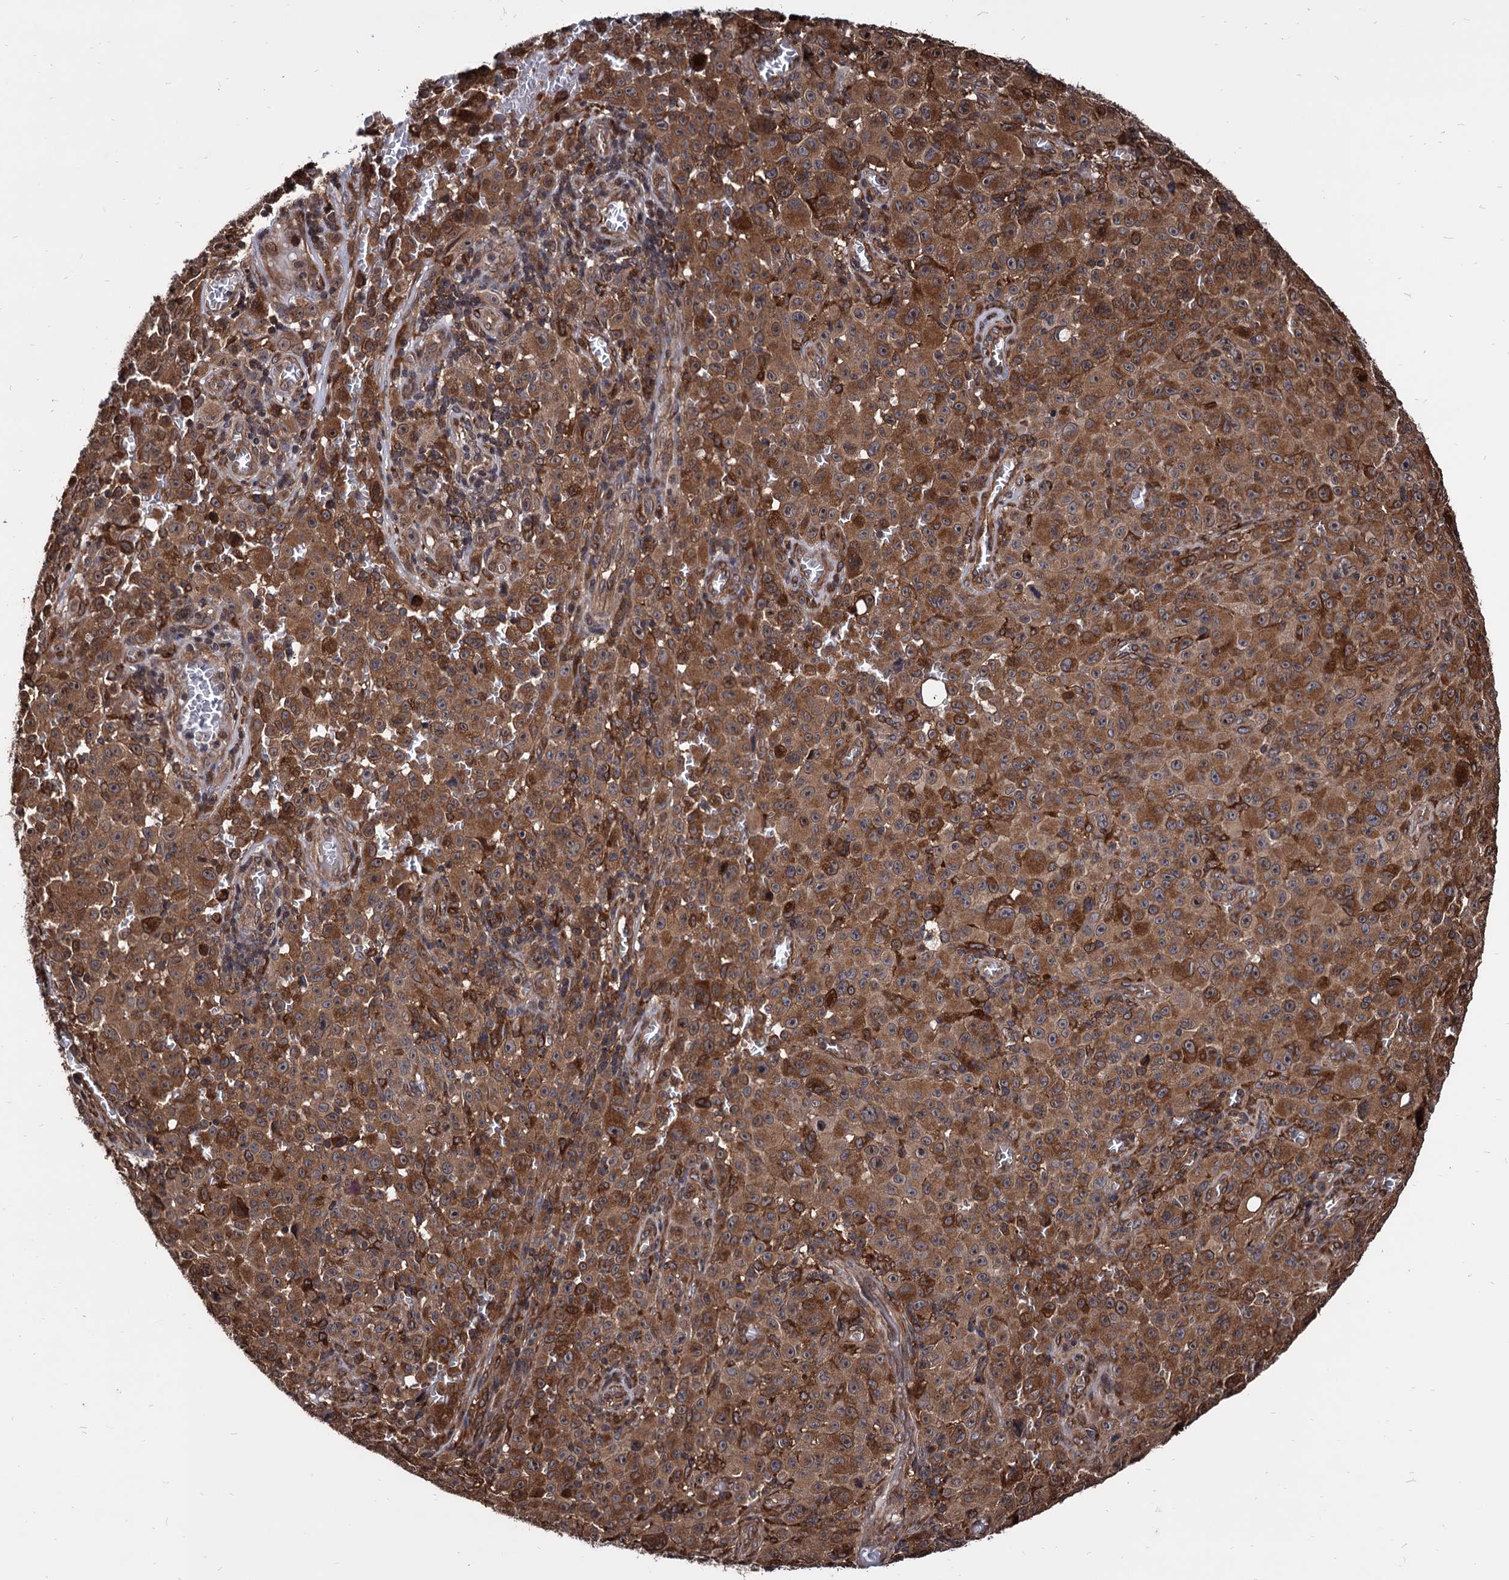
{"staining": {"intensity": "moderate", "quantity": ">75%", "location": "cytoplasmic/membranous"}, "tissue": "melanoma", "cell_type": "Tumor cells", "image_type": "cancer", "snomed": [{"axis": "morphology", "description": "Malignant melanoma, NOS"}, {"axis": "topography", "description": "Skin"}], "caption": "Immunohistochemical staining of malignant melanoma exhibits medium levels of moderate cytoplasmic/membranous positivity in about >75% of tumor cells.", "gene": "ANKRD12", "patient": {"sex": "female", "age": 82}}